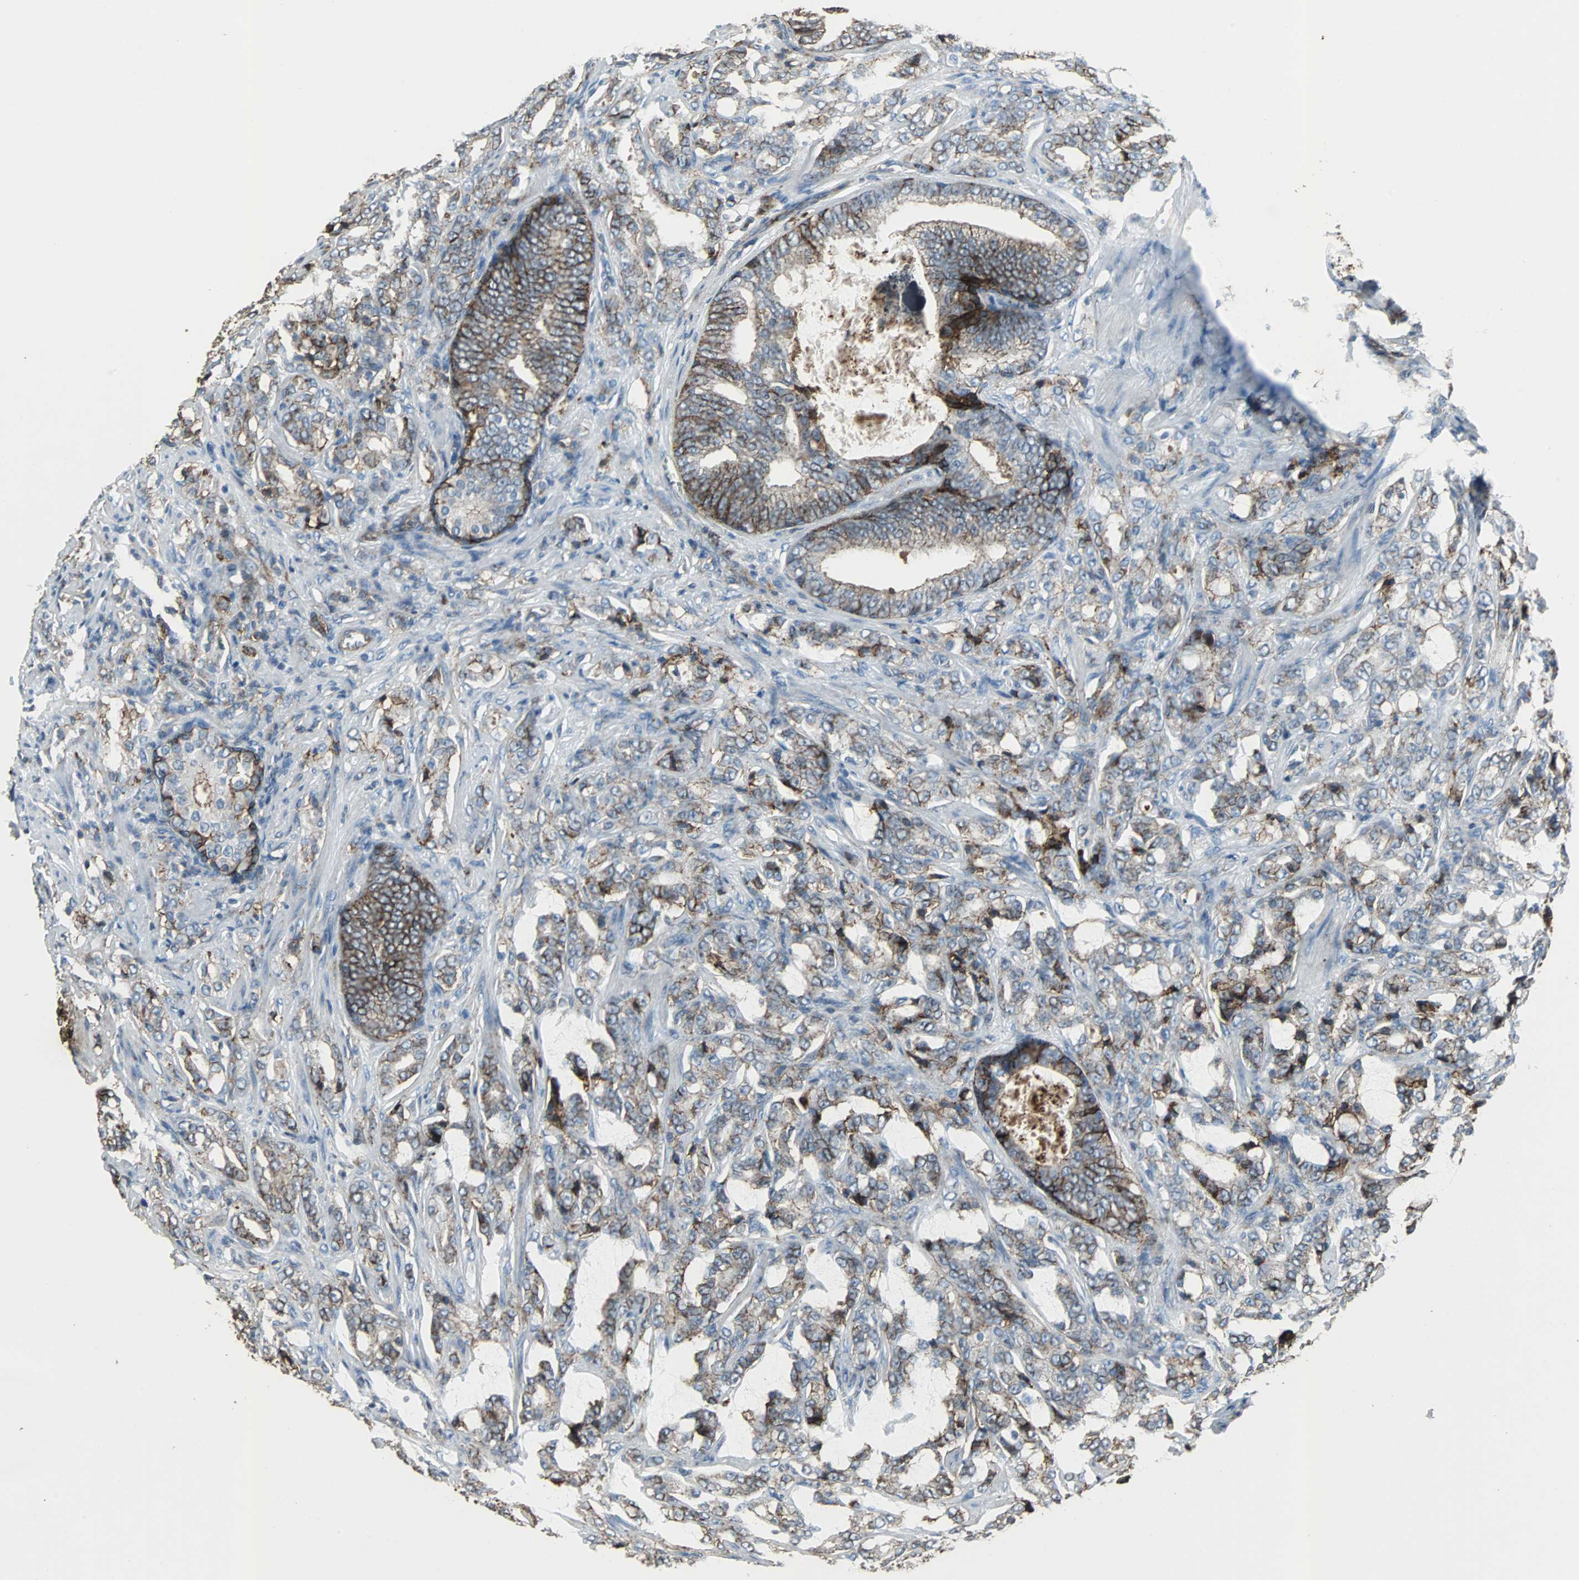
{"staining": {"intensity": "moderate", "quantity": ">75%", "location": "cytoplasmic/membranous"}, "tissue": "prostate cancer", "cell_type": "Tumor cells", "image_type": "cancer", "snomed": [{"axis": "morphology", "description": "Adenocarcinoma, Low grade"}, {"axis": "topography", "description": "Prostate"}], "caption": "There is medium levels of moderate cytoplasmic/membranous expression in tumor cells of prostate cancer, as demonstrated by immunohistochemical staining (brown color).", "gene": "F11R", "patient": {"sex": "male", "age": 58}}